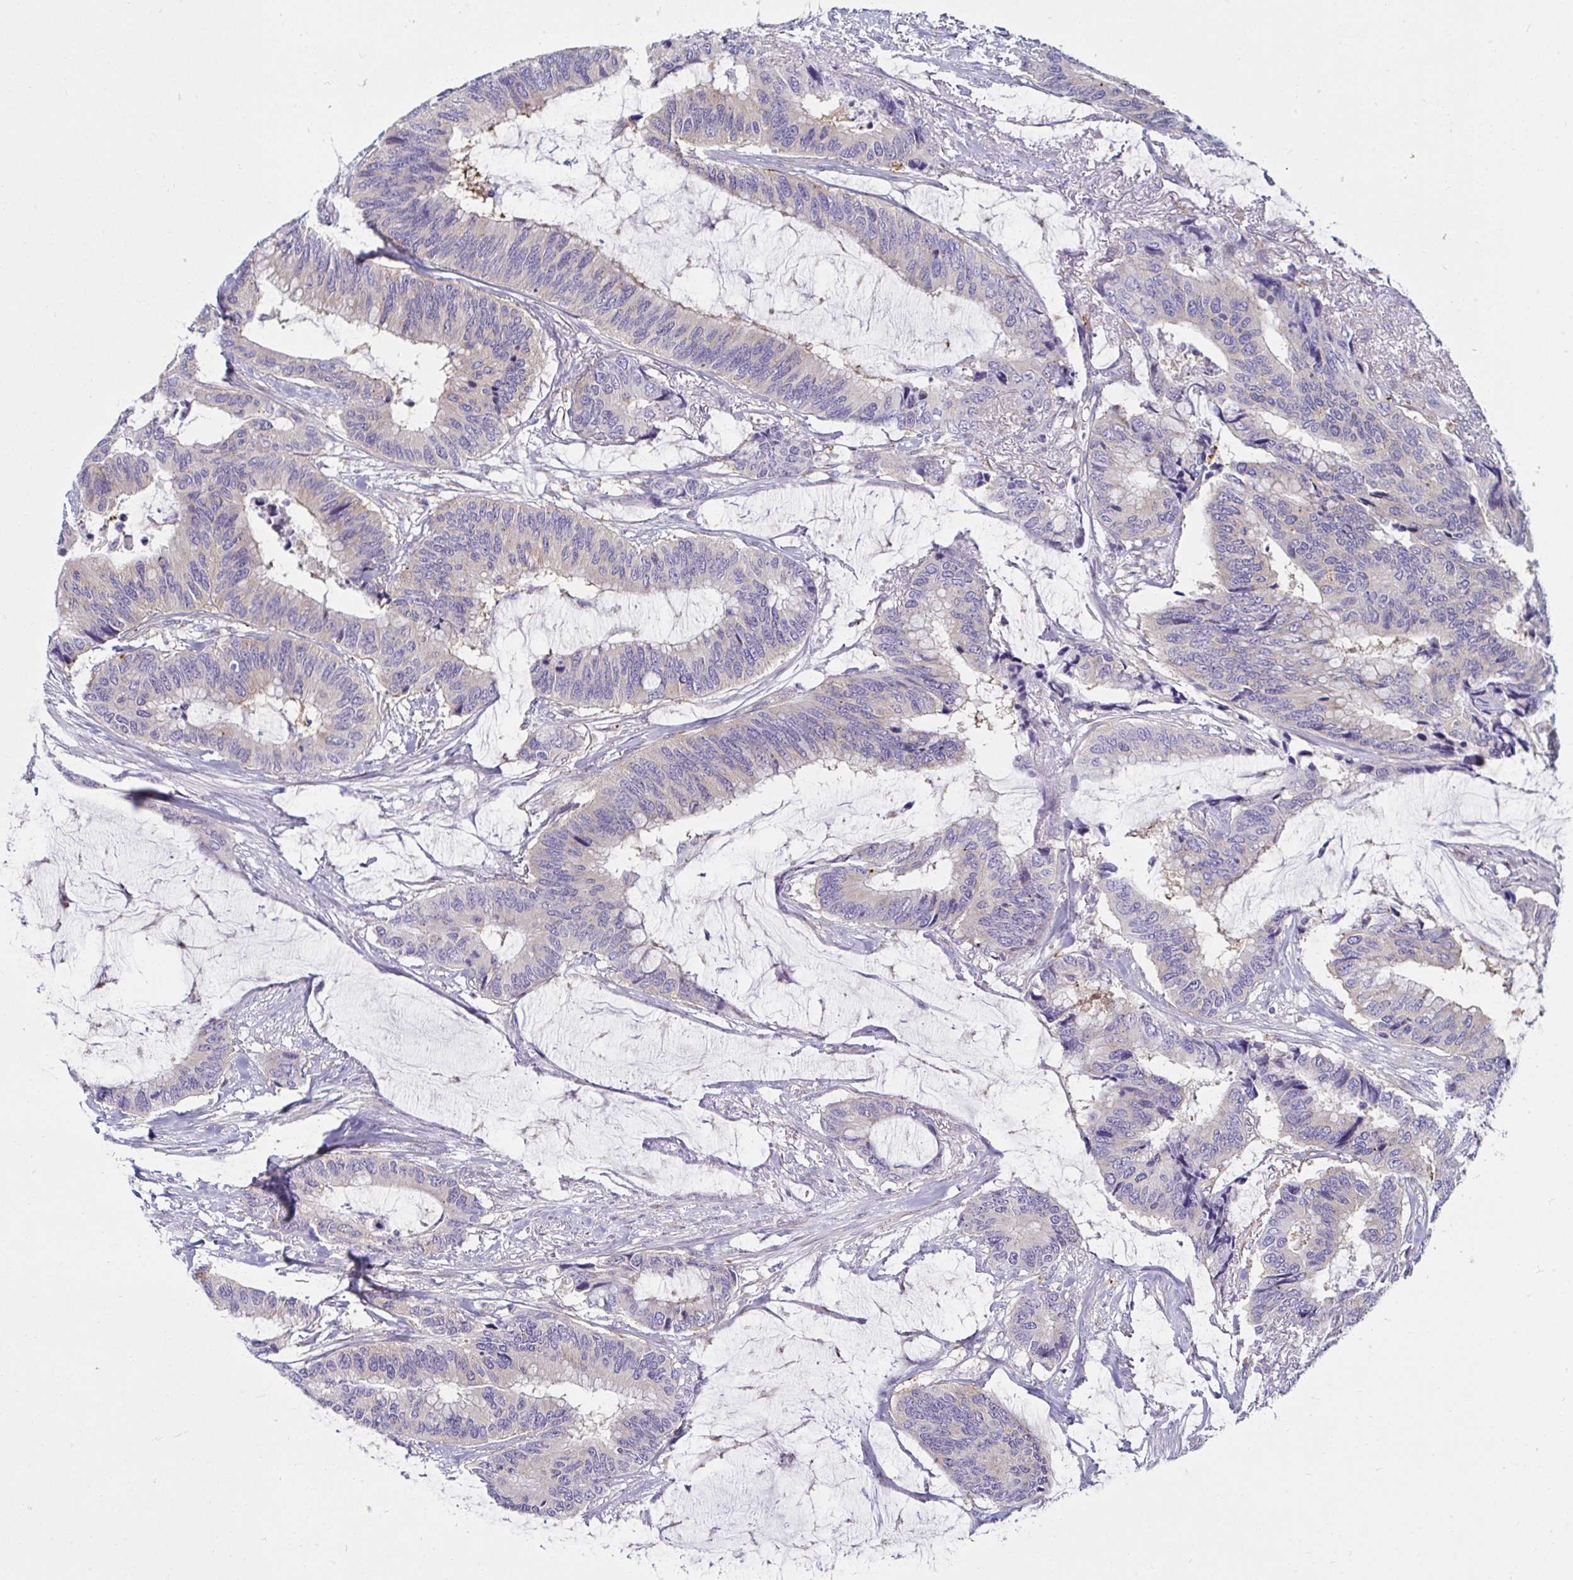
{"staining": {"intensity": "negative", "quantity": "none", "location": "none"}, "tissue": "colorectal cancer", "cell_type": "Tumor cells", "image_type": "cancer", "snomed": [{"axis": "morphology", "description": "Adenocarcinoma, NOS"}, {"axis": "topography", "description": "Rectum"}], "caption": "Human colorectal adenocarcinoma stained for a protein using immunohistochemistry shows no expression in tumor cells.", "gene": "ANKRD62", "patient": {"sex": "female", "age": 59}}